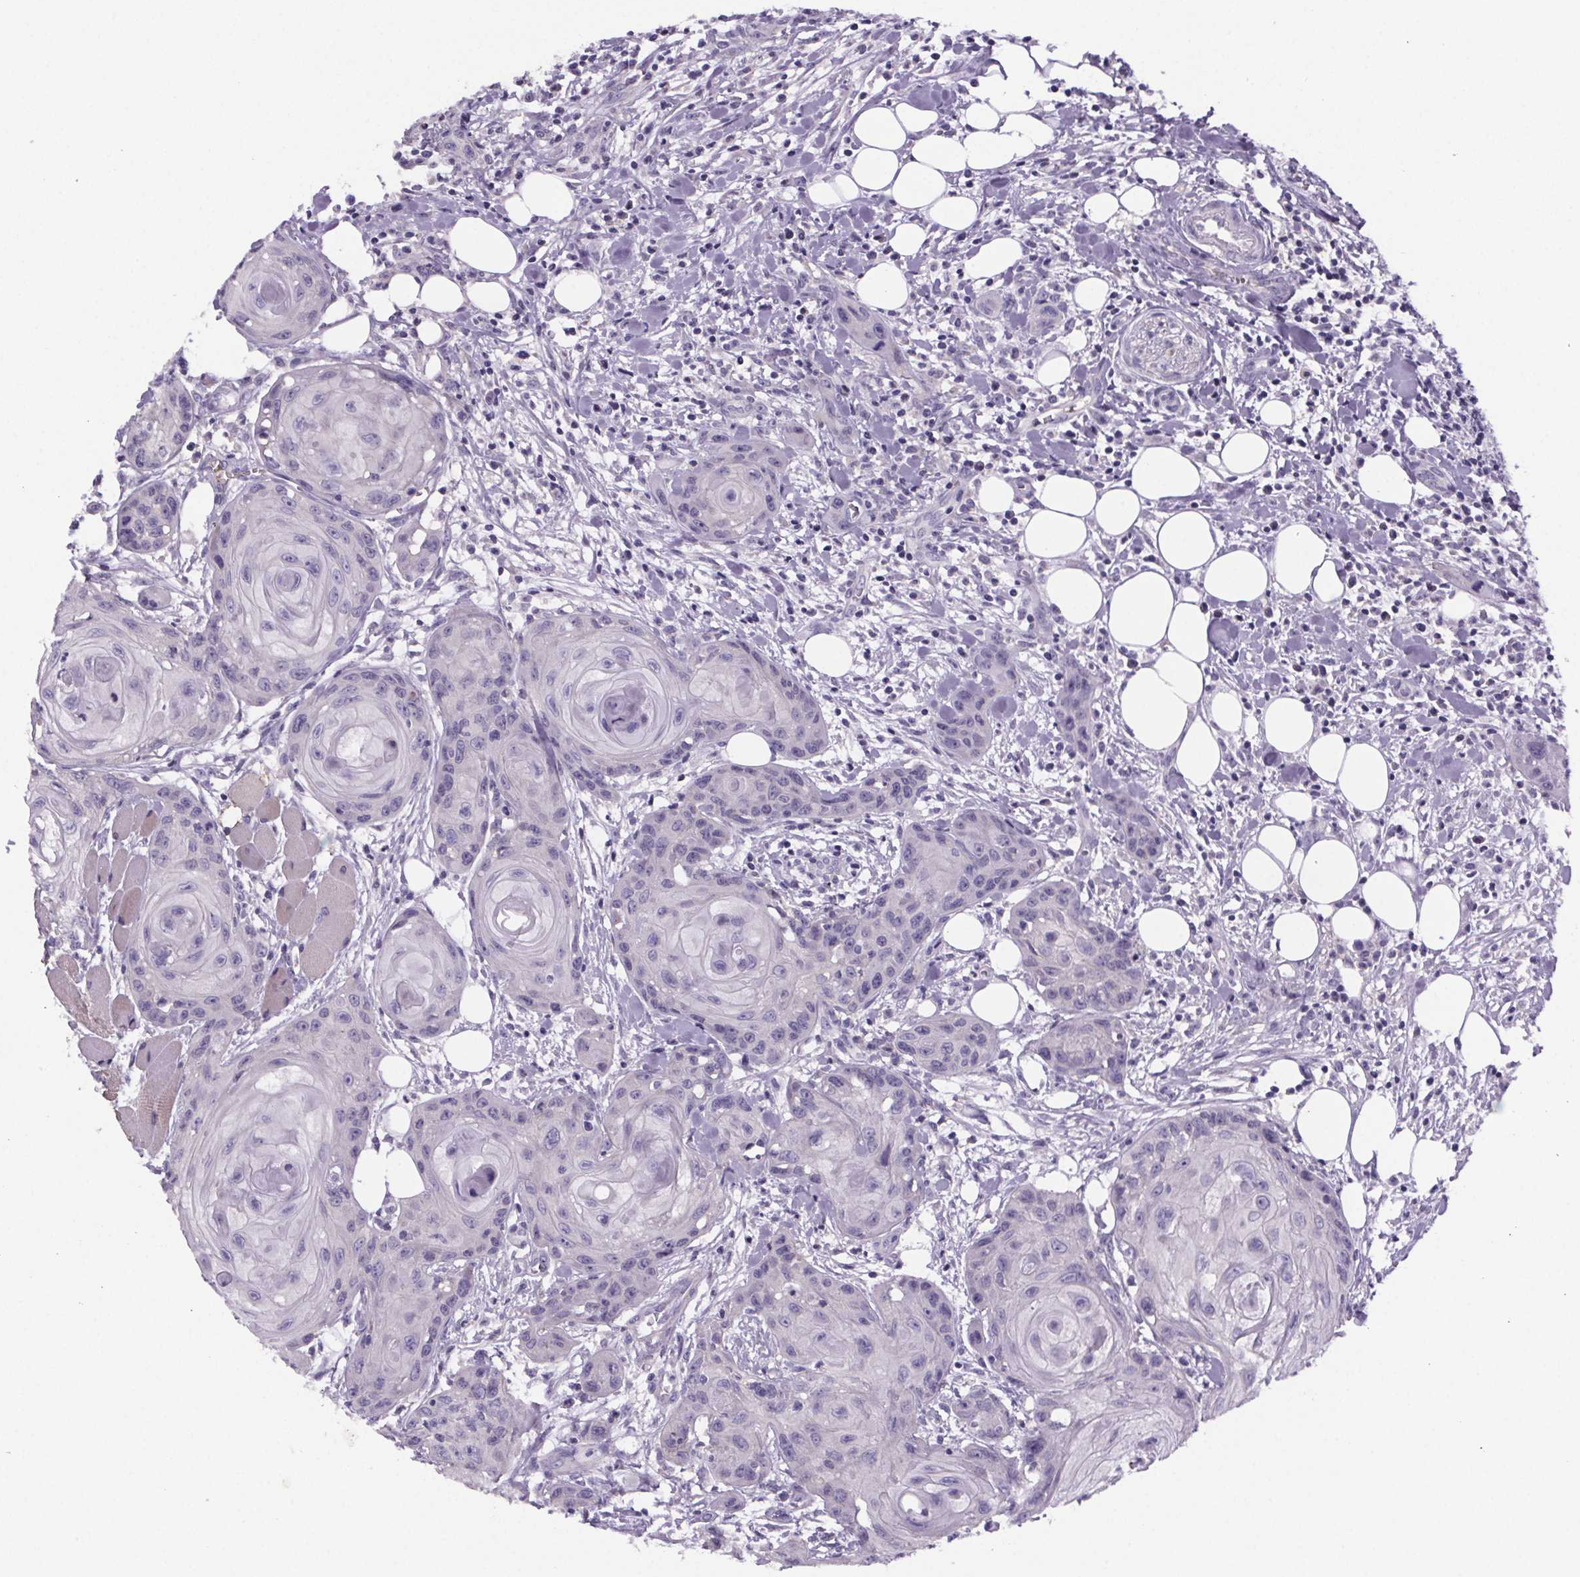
{"staining": {"intensity": "negative", "quantity": "none", "location": "none"}, "tissue": "head and neck cancer", "cell_type": "Tumor cells", "image_type": "cancer", "snomed": [{"axis": "morphology", "description": "Squamous cell carcinoma, NOS"}, {"axis": "topography", "description": "Oral tissue"}, {"axis": "topography", "description": "Head-Neck"}], "caption": "Tumor cells are negative for protein expression in human head and neck cancer.", "gene": "CUBN", "patient": {"sex": "male", "age": 58}}